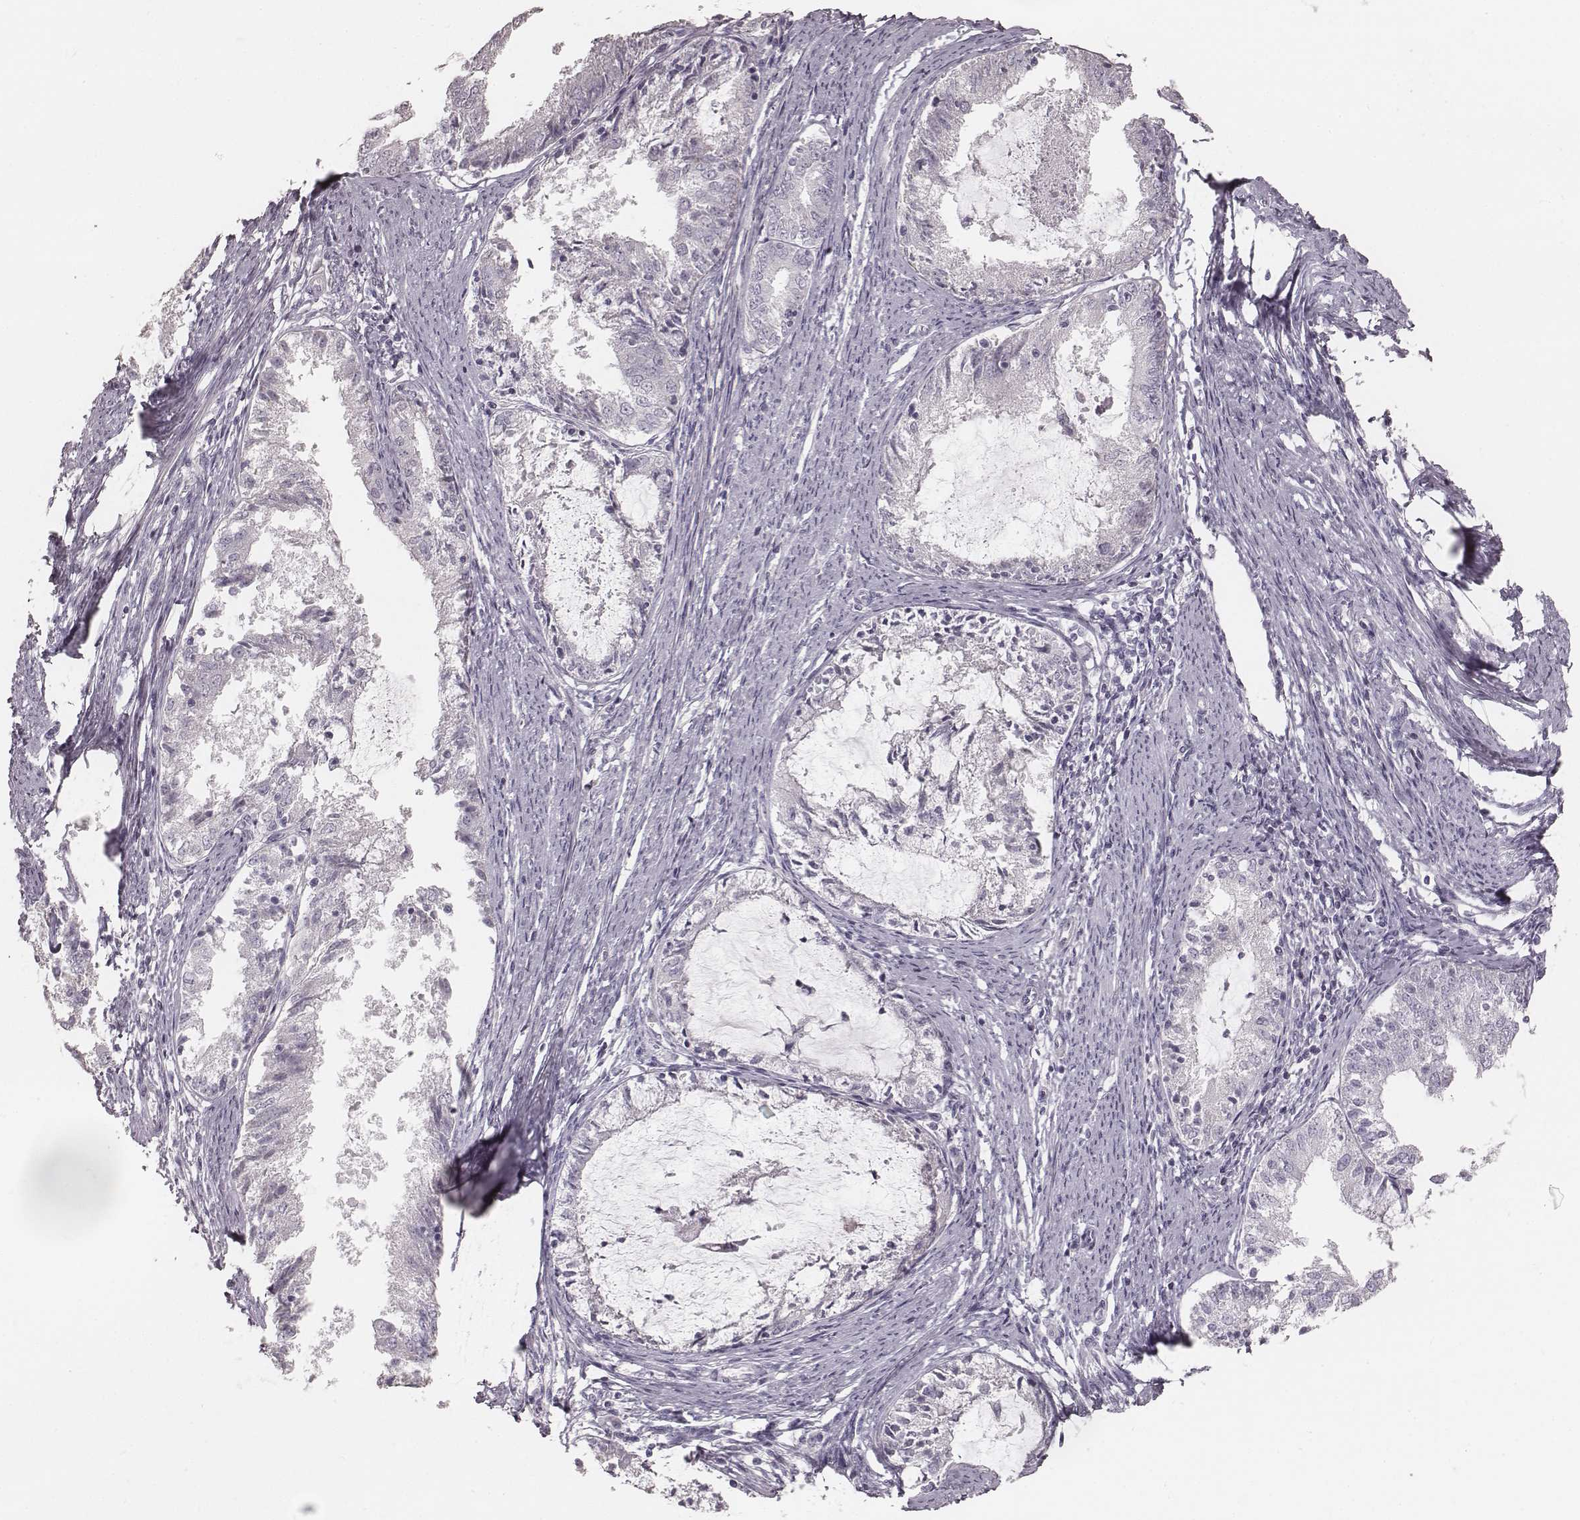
{"staining": {"intensity": "negative", "quantity": "none", "location": "none"}, "tissue": "endometrial cancer", "cell_type": "Tumor cells", "image_type": "cancer", "snomed": [{"axis": "morphology", "description": "Adenocarcinoma, NOS"}, {"axis": "topography", "description": "Endometrium"}], "caption": "This is a micrograph of immunohistochemistry (IHC) staining of adenocarcinoma (endometrial), which shows no positivity in tumor cells.", "gene": "ZP4", "patient": {"sex": "female", "age": 57}}